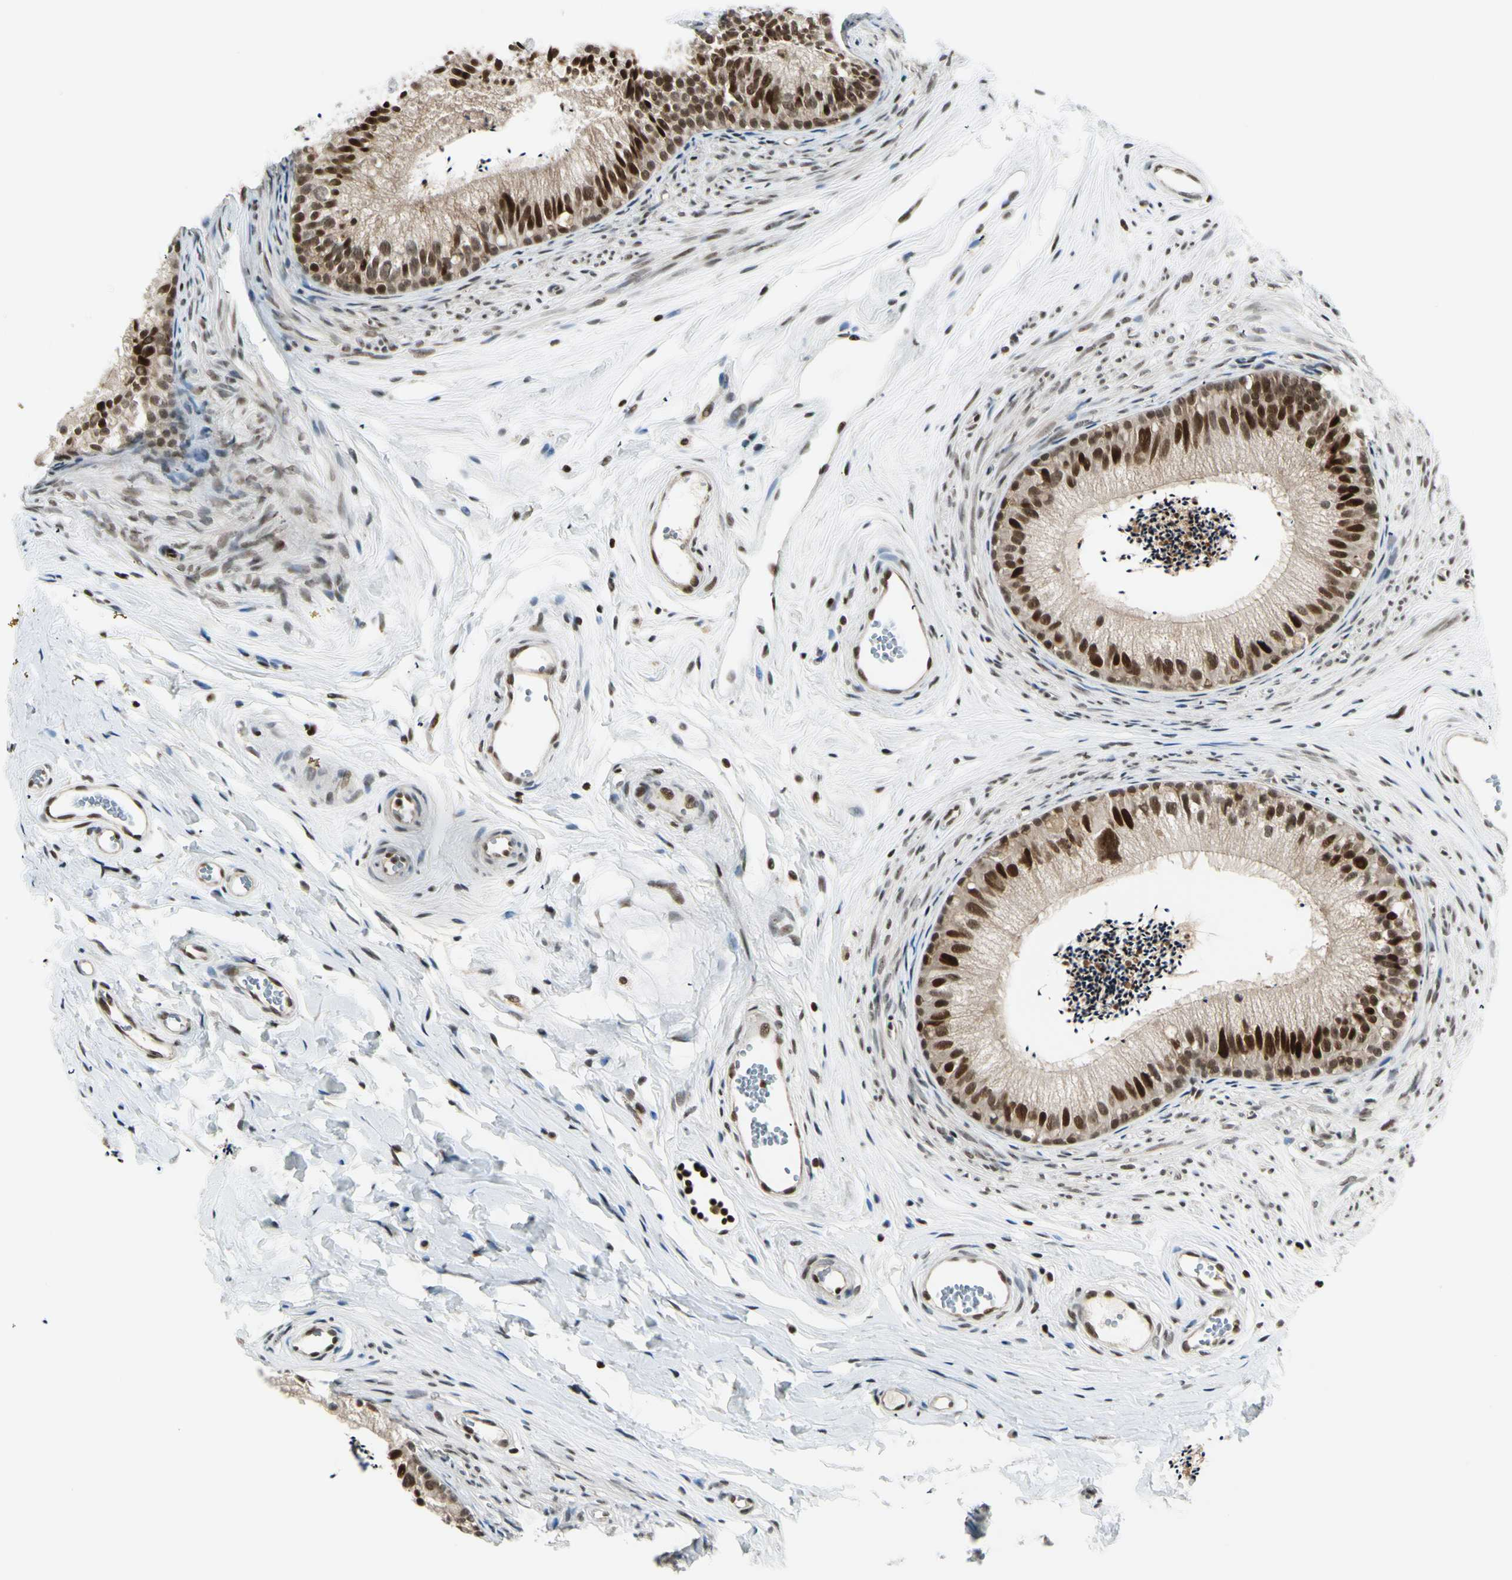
{"staining": {"intensity": "strong", "quantity": ">75%", "location": "cytoplasmic/membranous,nuclear"}, "tissue": "epididymis", "cell_type": "Glandular cells", "image_type": "normal", "snomed": [{"axis": "morphology", "description": "Normal tissue, NOS"}, {"axis": "topography", "description": "Epididymis"}], "caption": "The photomicrograph shows immunohistochemical staining of benign epididymis. There is strong cytoplasmic/membranous,nuclear expression is appreciated in about >75% of glandular cells.", "gene": "DAXX", "patient": {"sex": "male", "age": 56}}